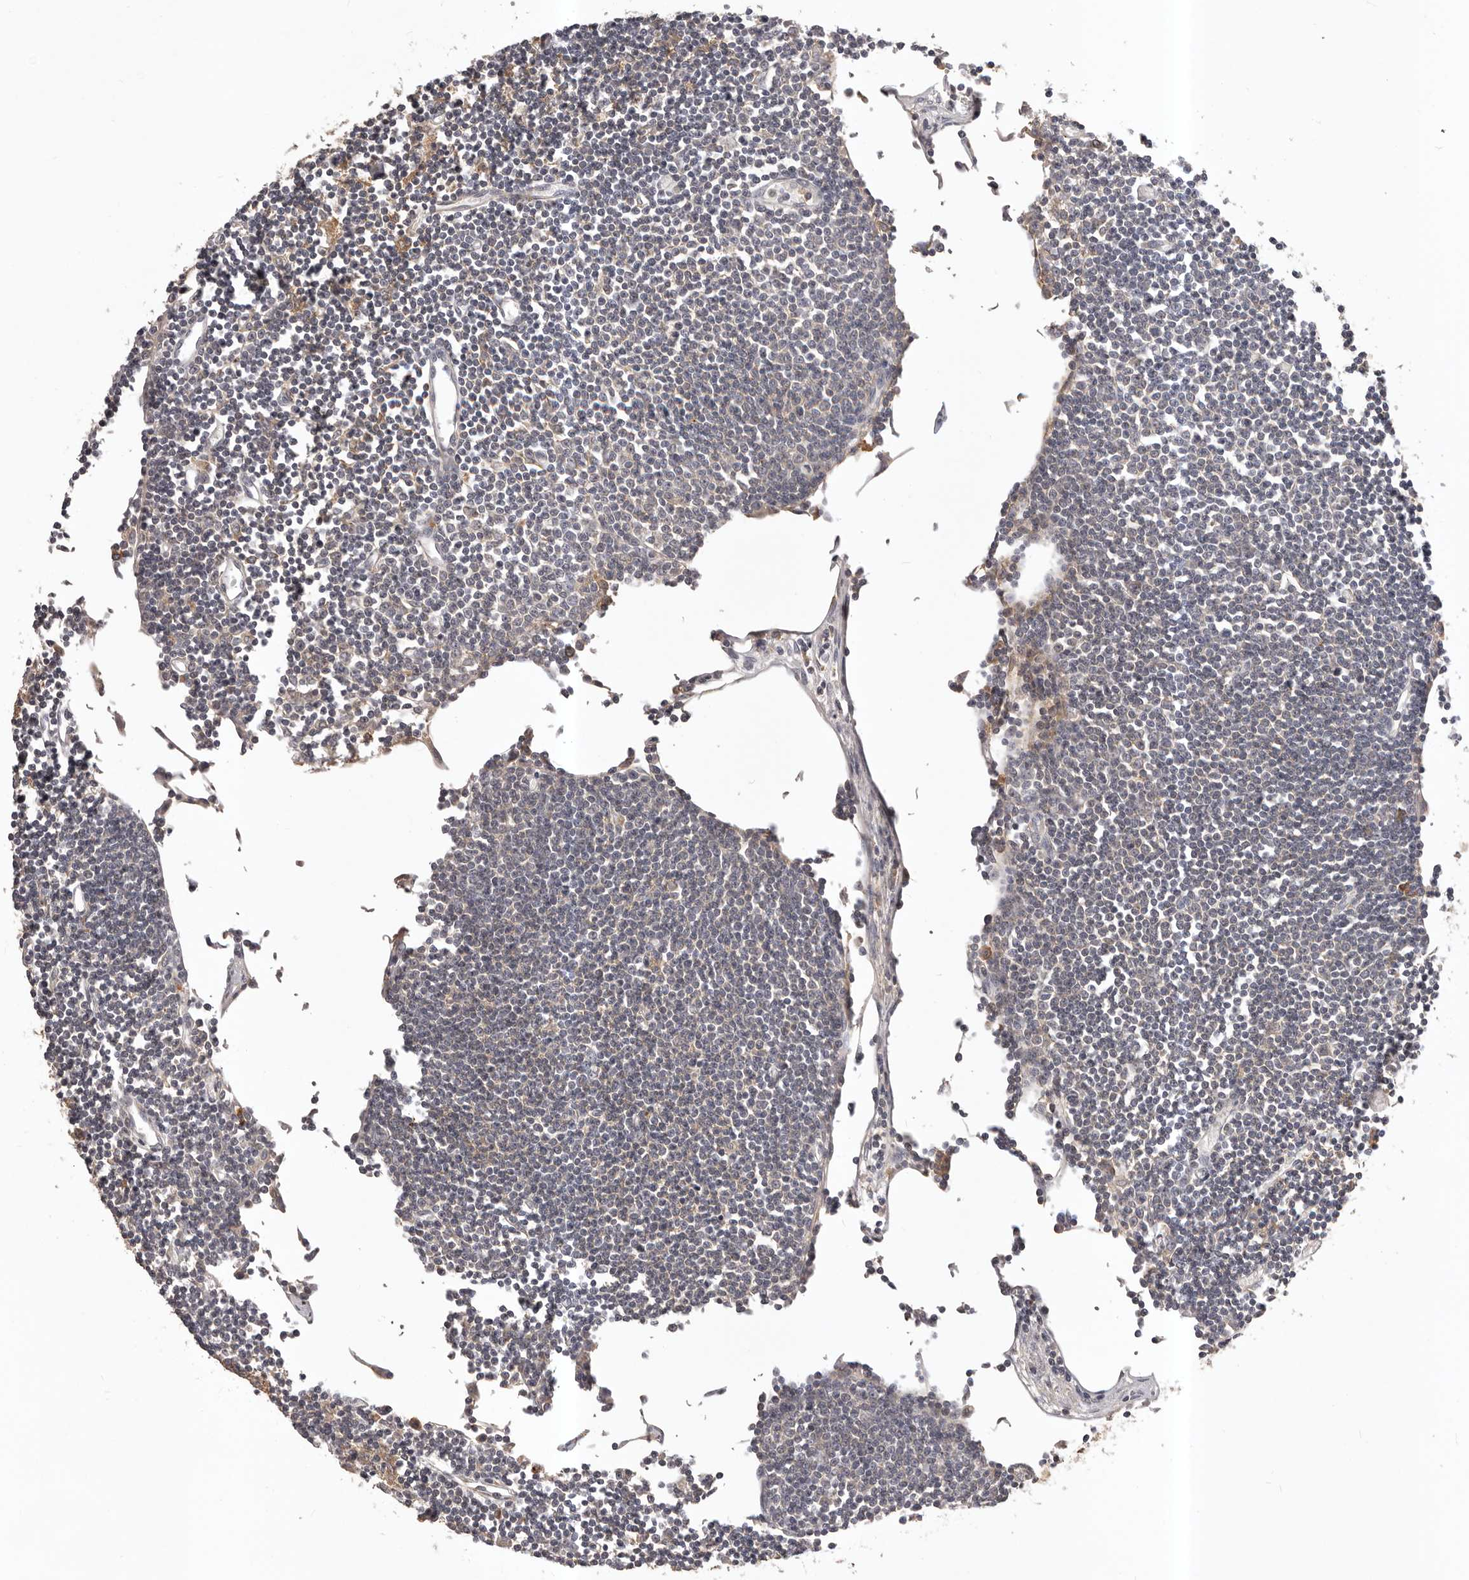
{"staining": {"intensity": "moderate", "quantity": "25%-75%", "location": "cytoplasmic/membranous"}, "tissue": "lymph node", "cell_type": "Germinal center cells", "image_type": "normal", "snomed": [{"axis": "morphology", "description": "Normal tissue, NOS"}, {"axis": "topography", "description": "Lymph node"}], "caption": "Brown immunohistochemical staining in normal human lymph node displays moderate cytoplasmic/membranous expression in approximately 25%-75% of germinal center cells. The staining was performed using DAB (3,3'-diaminobenzidine), with brown indicating positive protein expression. Nuclei are stained blue with hematoxylin.", "gene": "GLIPR2", "patient": {"sex": "female", "age": 11}}